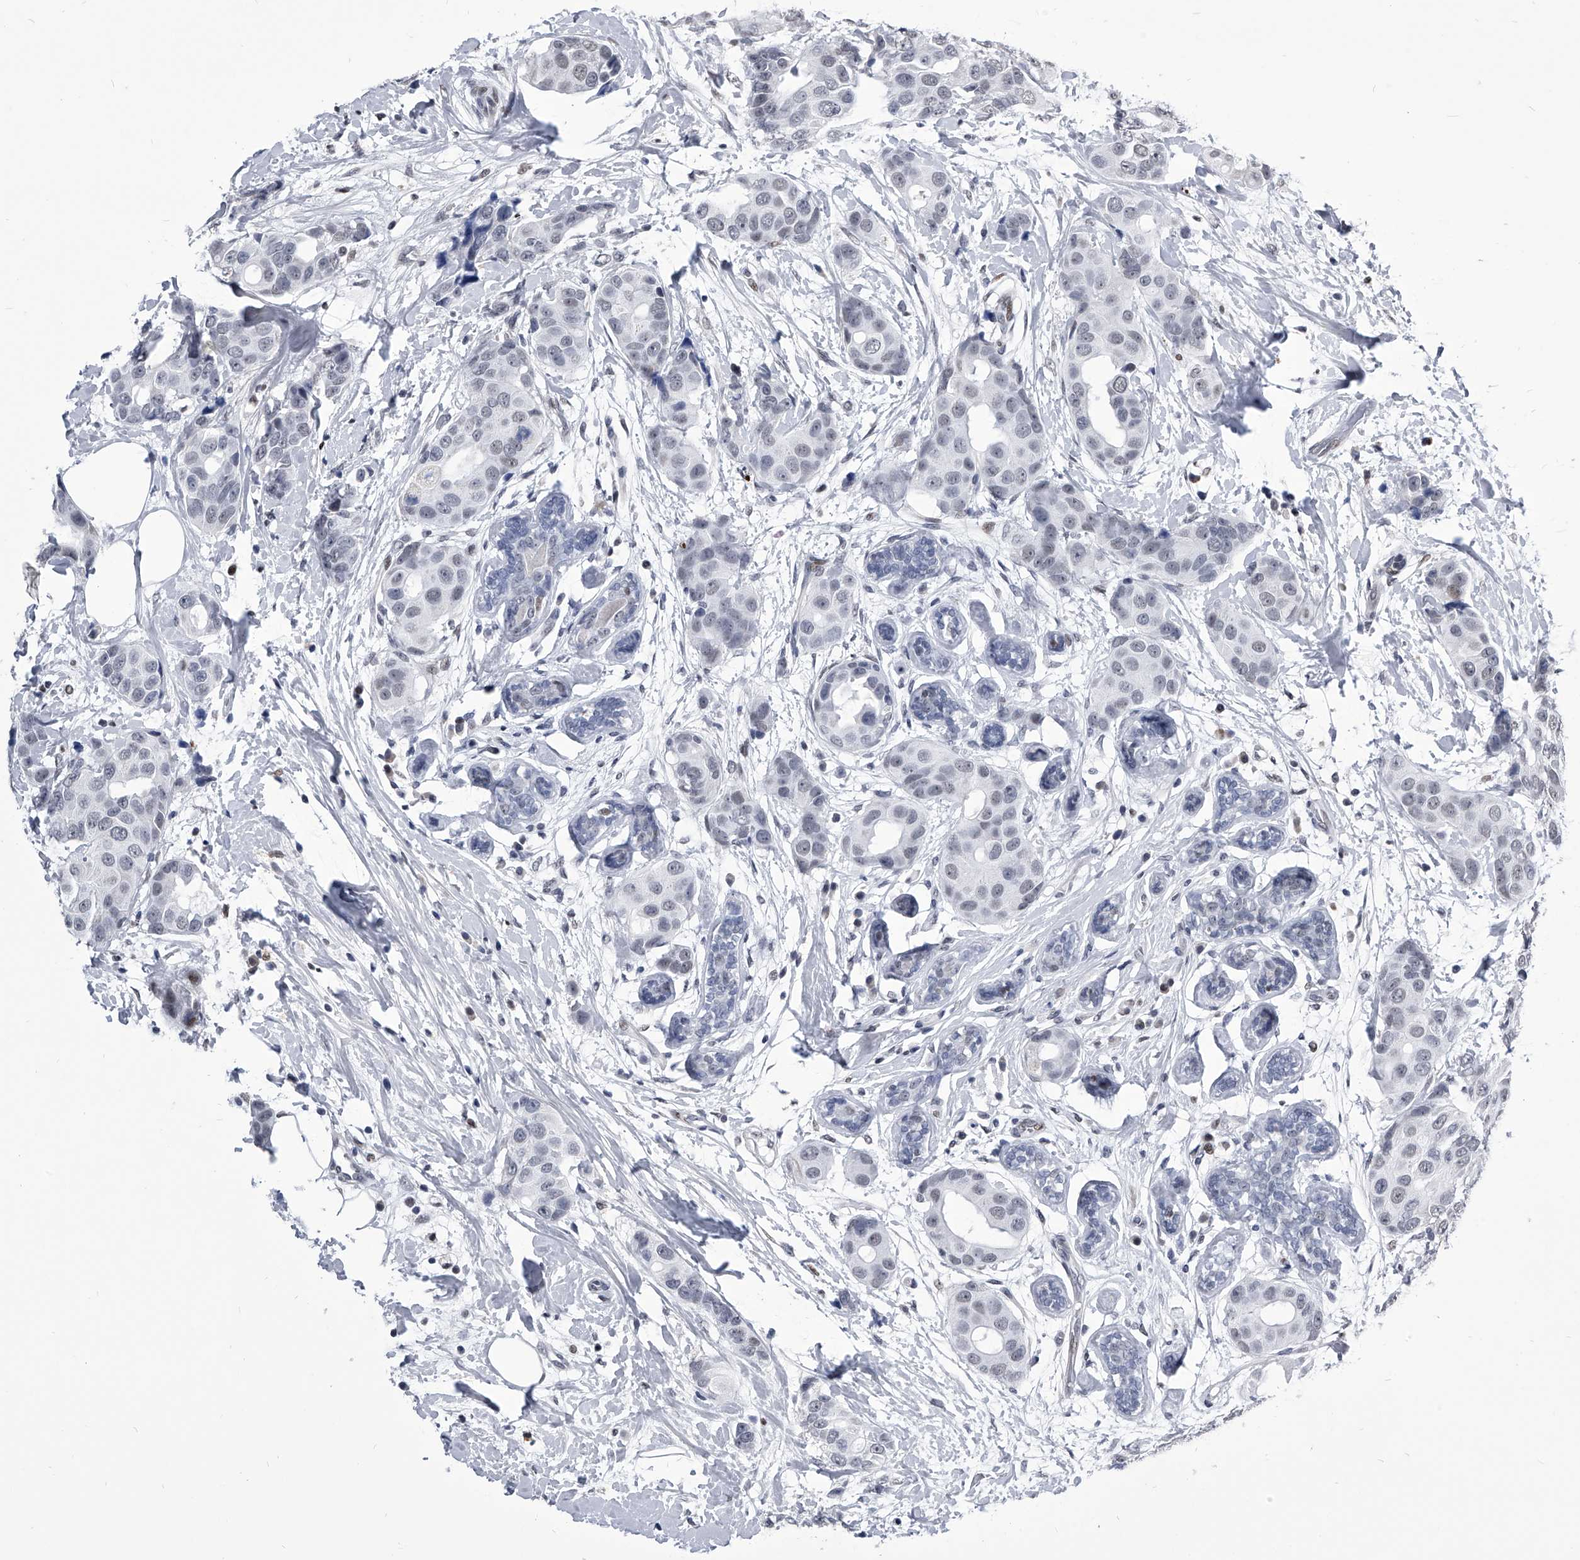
{"staining": {"intensity": "negative", "quantity": "none", "location": "none"}, "tissue": "breast cancer", "cell_type": "Tumor cells", "image_type": "cancer", "snomed": [{"axis": "morphology", "description": "Normal tissue, NOS"}, {"axis": "morphology", "description": "Duct carcinoma"}, {"axis": "topography", "description": "Breast"}], "caption": "DAB (3,3'-diaminobenzidine) immunohistochemical staining of human intraductal carcinoma (breast) displays no significant positivity in tumor cells.", "gene": "CMTR1", "patient": {"sex": "female", "age": 39}}